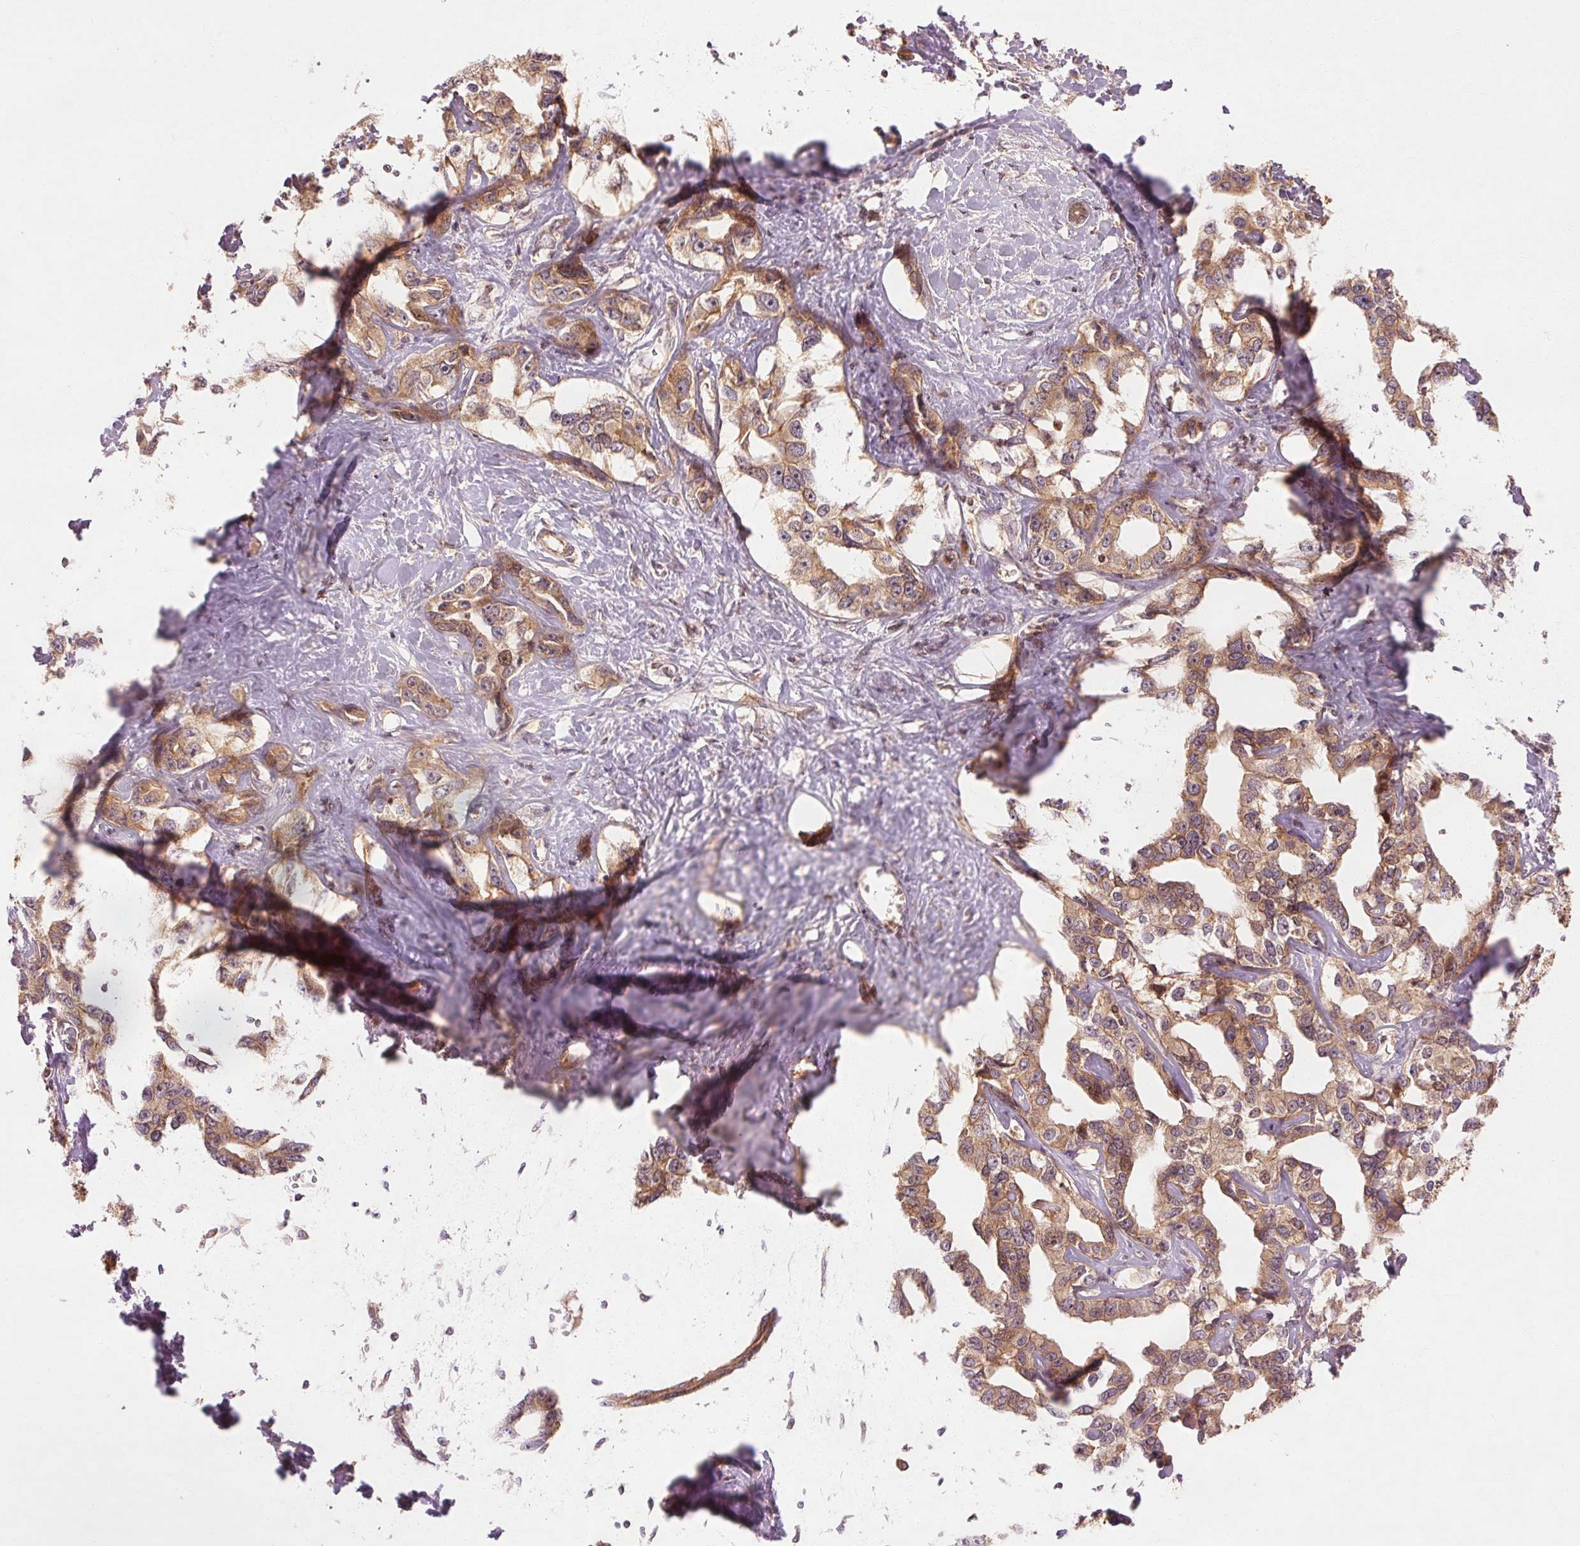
{"staining": {"intensity": "moderate", "quantity": ">75%", "location": "cytoplasmic/membranous"}, "tissue": "liver cancer", "cell_type": "Tumor cells", "image_type": "cancer", "snomed": [{"axis": "morphology", "description": "Cholangiocarcinoma"}, {"axis": "topography", "description": "Liver"}], "caption": "This is a photomicrograph of immunohistochemistry staining of liver cholangiocarcinoma, which shows moderate positivity in the cytoplasmic/membranous of tumor cells.", "gene": "CTNNA1", "patient": {"sex": "male", "age": 59}}